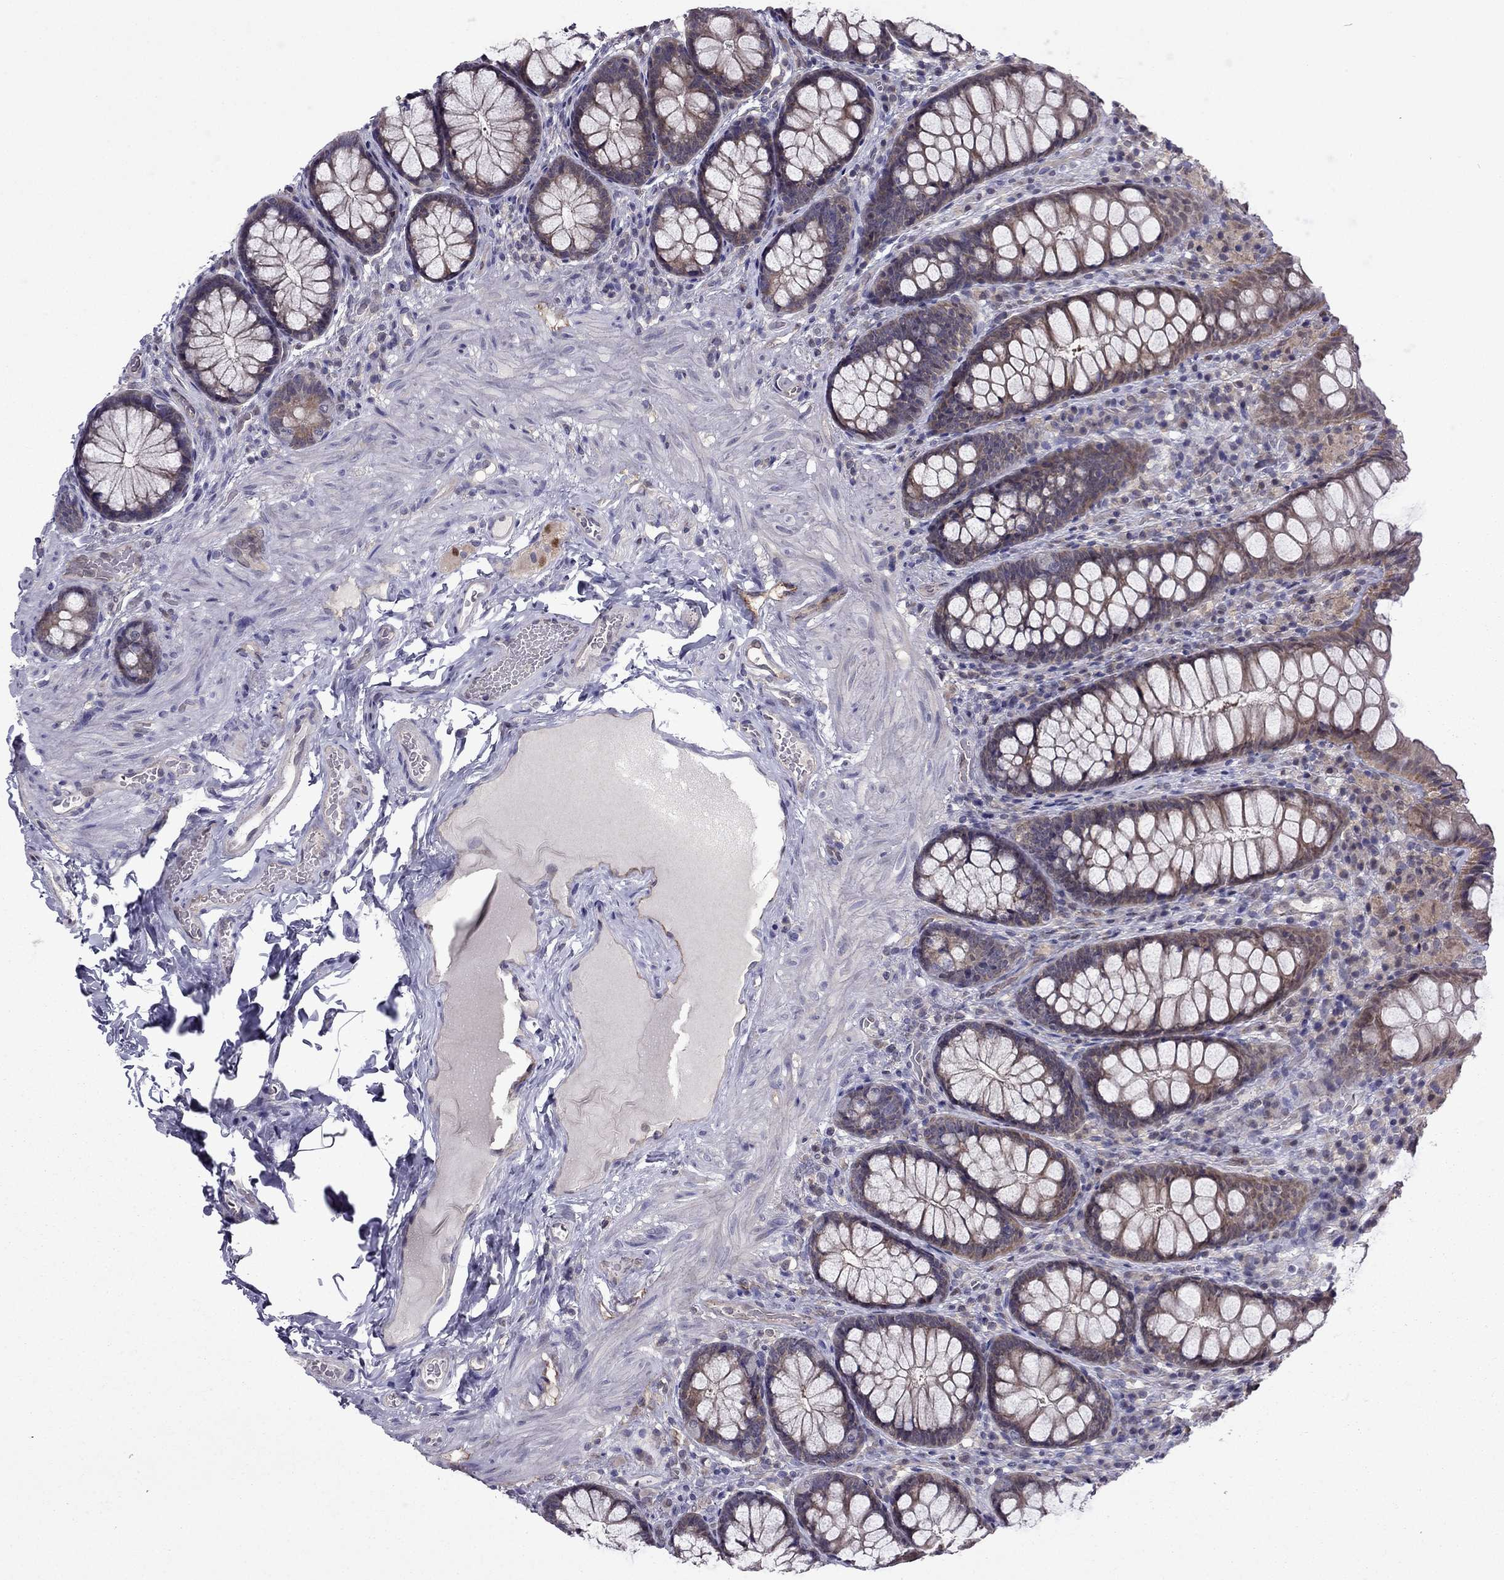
{"staining": {"intensity": "weak", "quantity": "25%-75%", "location": "cytoplasmic/membranous"}, "tissue": "colon", "cell_type": "Endothelial cells", "image_type": "normal", "snomed": [{"axis": "morphology", "description": "Normal tissue, NOS"}, {"axis": "topography", "description": "Colon"}], "caption": "DAB immunohistochemical staining of normal human colon displays weak cytoplasmic/membranous protein positivity in approximately 25%-75% of endothelial cells.", "gene": "CDK5", "patient": {"sex": "female", "age": 86}}